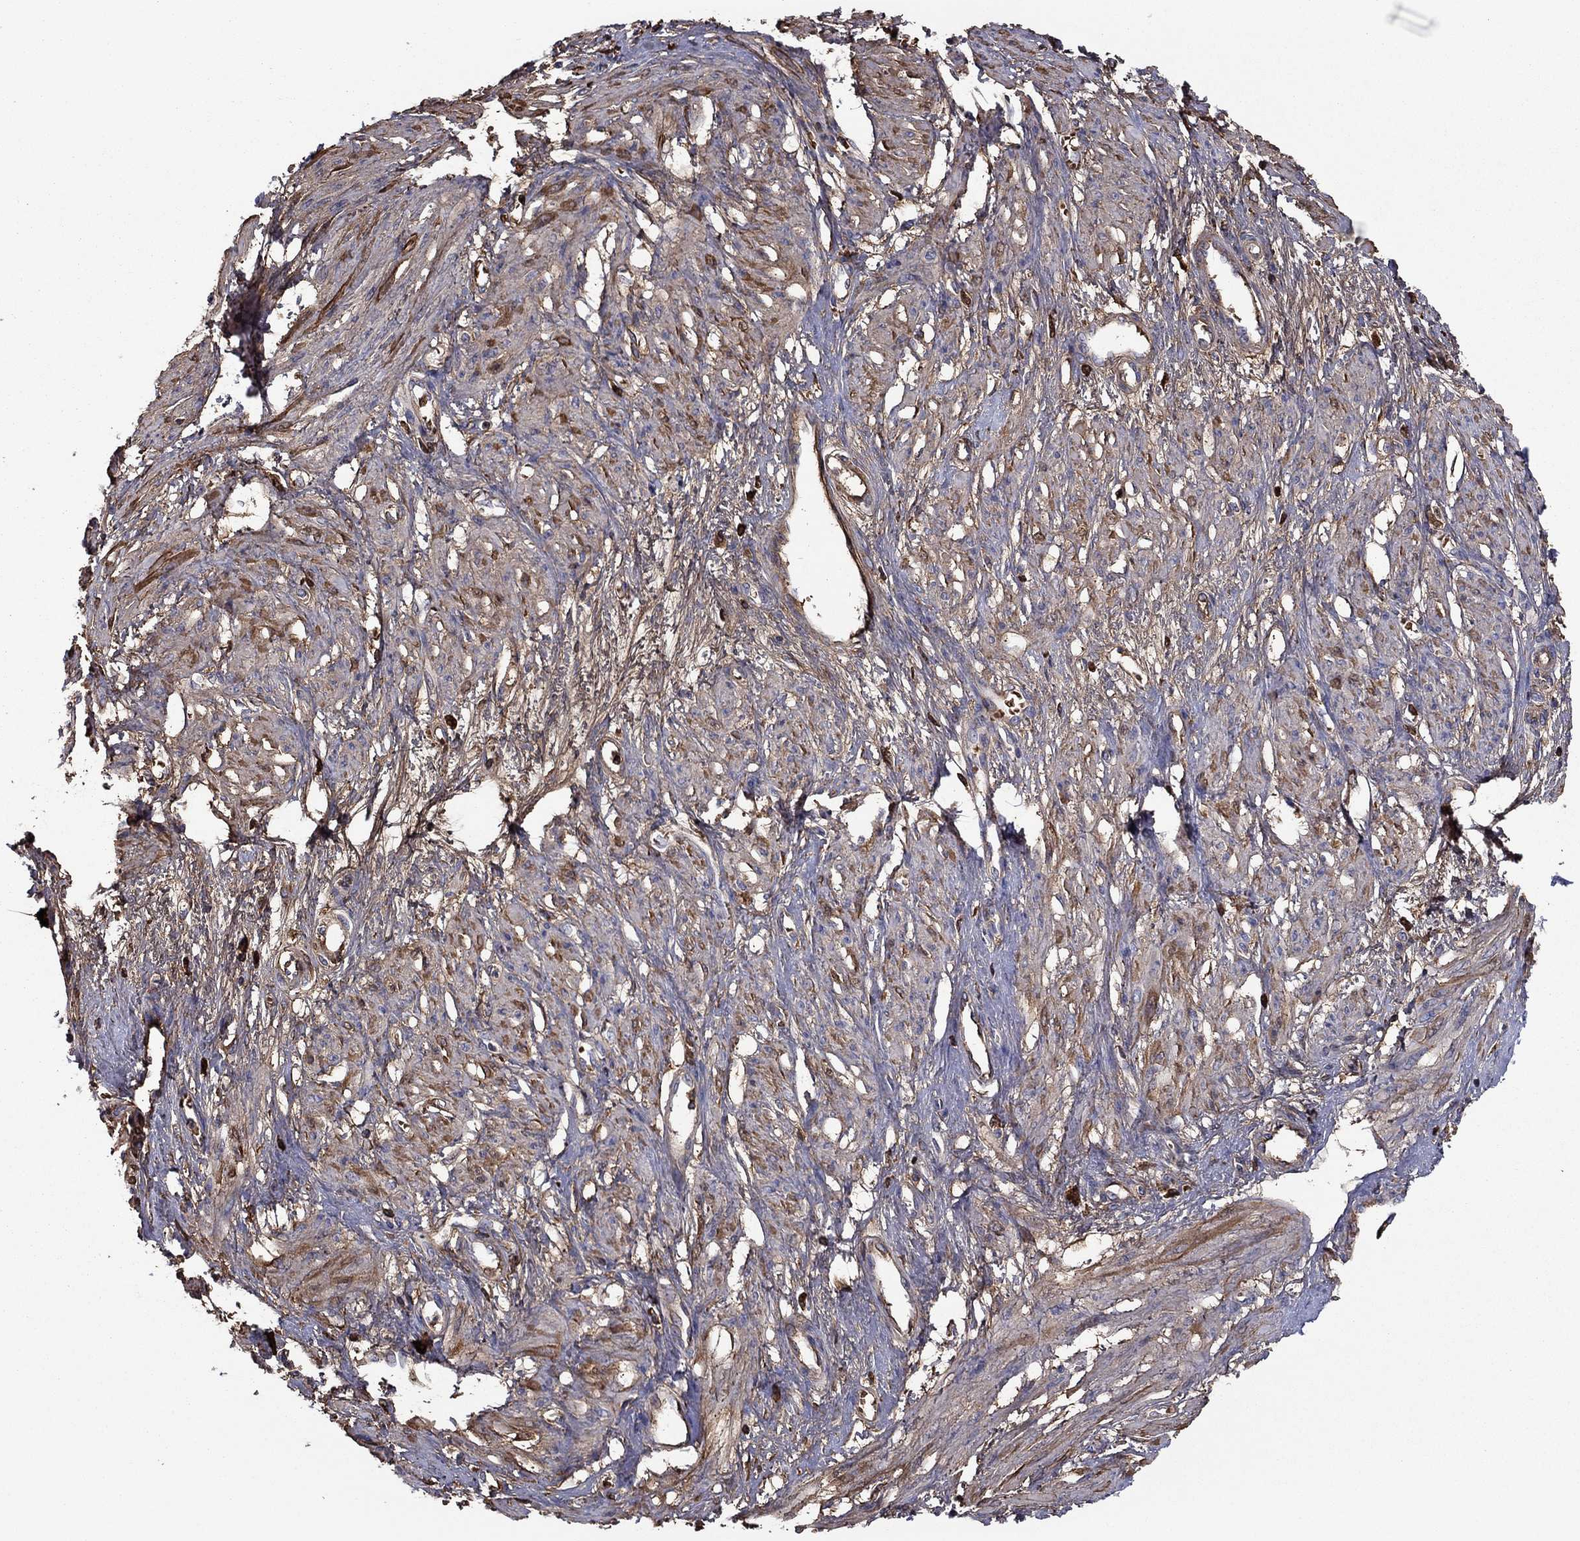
{"staining": {"intensity": "moderate", "quantity": "25%-75%", "location": "cytoplasmic/membranous"}, "tissue": "smooth muscle", "cell_type": "Smooth muscle cells", "image_type": "normal", "snomed": [{"axis": "morphology", "description": "Normal tissue, NOS"}, {"axis": "topography", "description": "Smooth muscle"}, {"axis": "topography", "description": "Uterus"}], "caption": "Protein staining by IHC exhibits moderate cytoplasmic/membranous staining in approximately 25%-75% of smooth muscle cells in unremarkable smooth muscle.", "gene": "HPX", "patient": {"sex": "female", "age": 39}}